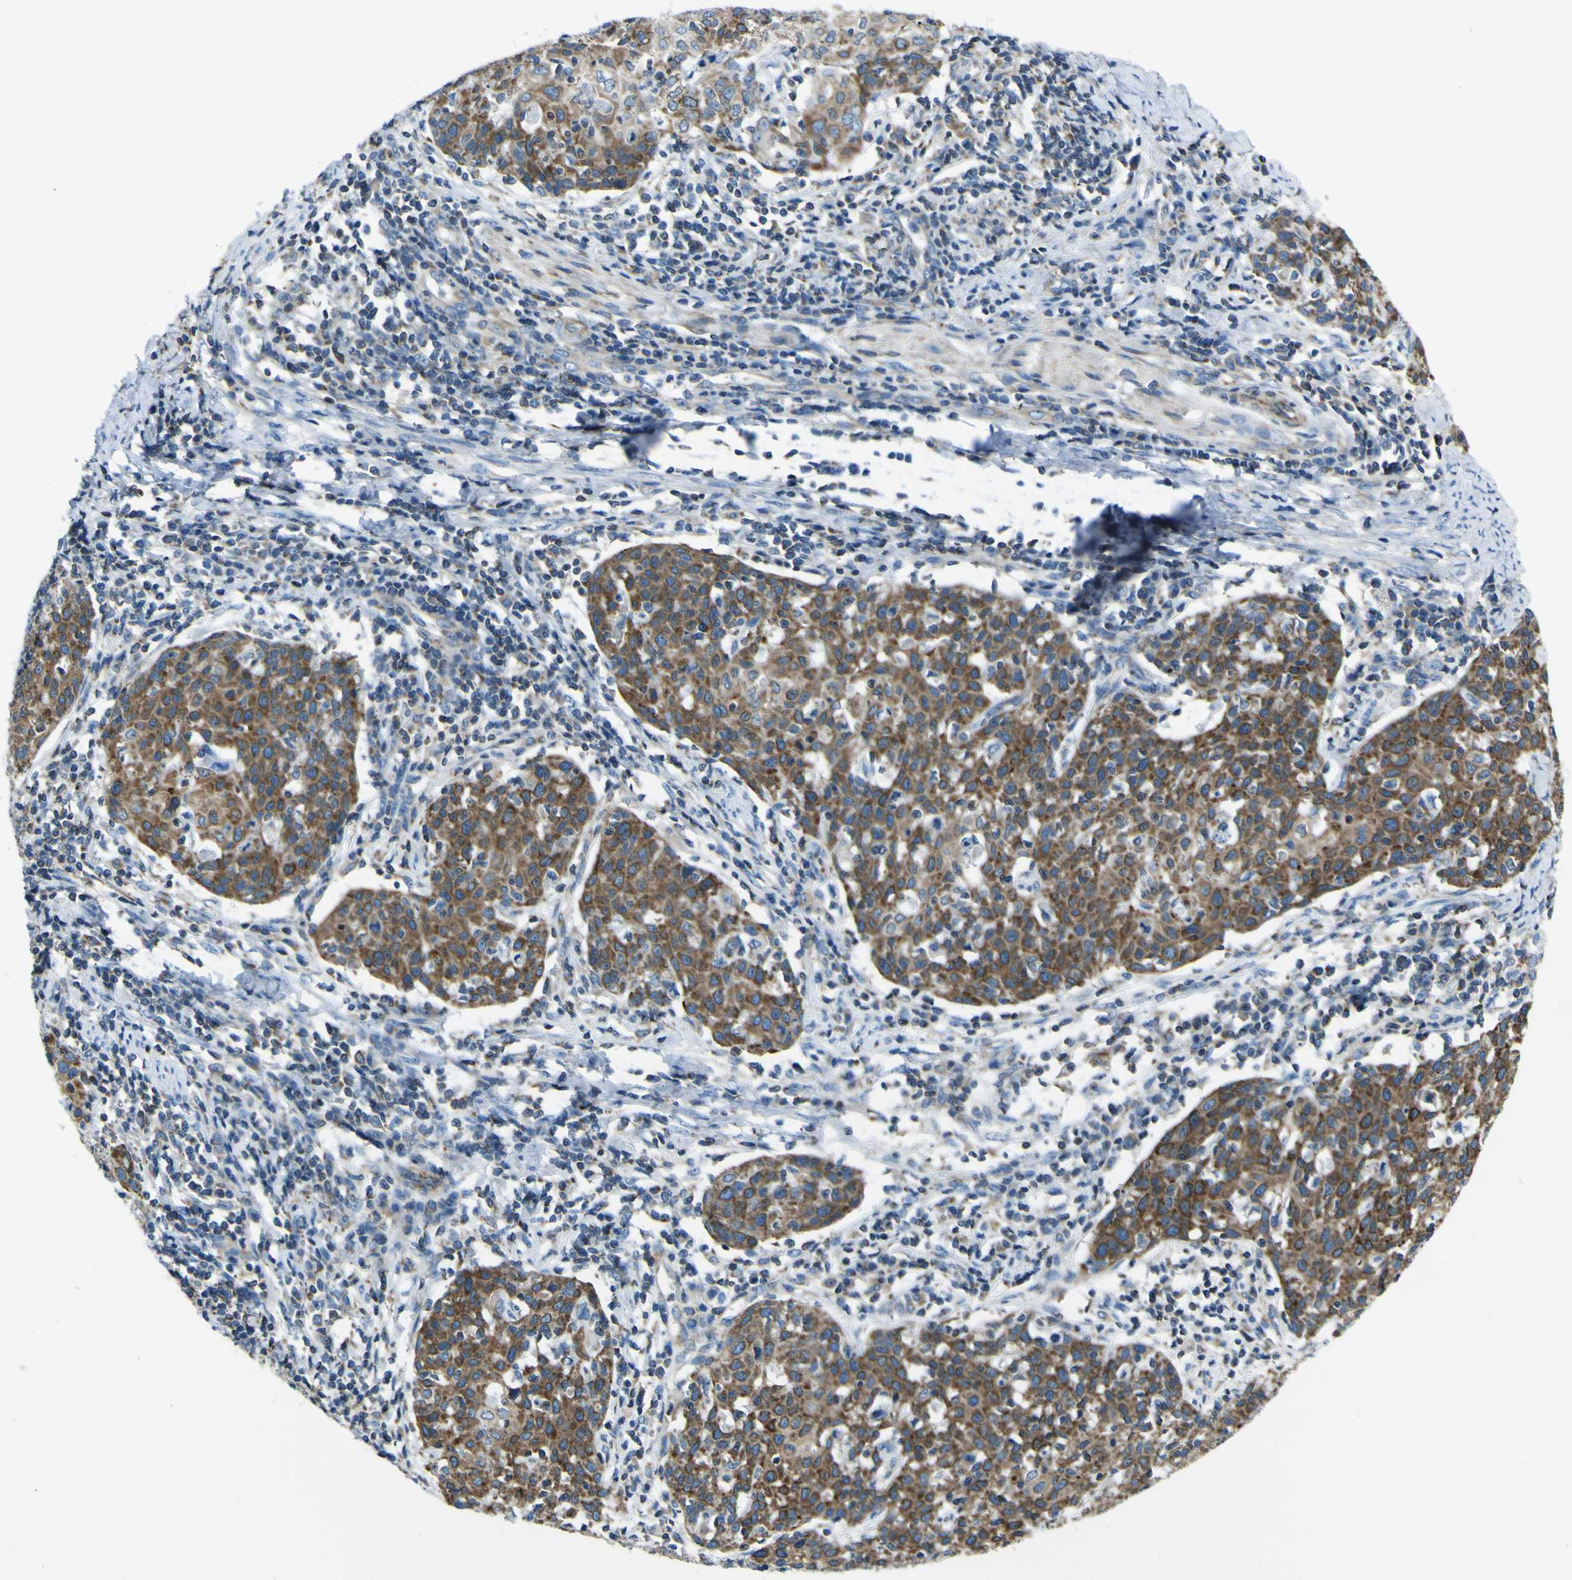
{"staining": {"intensity": "strong", "quantity": ">75%", "location": "cytoplasmic/membranous"}, "tissue": "cervical cancer", "cell_type": "Tumor cells", "image_type": "cancer", "snomed": [{"axis": "morphology", "description": "Squamous cell carcinoma, NOS"}, {"axis": "topography", "description": "Cervix"}], "caption": "Protein staining of cervical squamous cell carcinoma tissue demonstrates strong cytoplasmic/membranous positivity in about >75% of tumor cells. (Brightfield microscopy of DAB IHC at high magnification).", "gene": "STIM1", "patient": {"sex": "female", "age": 38}}